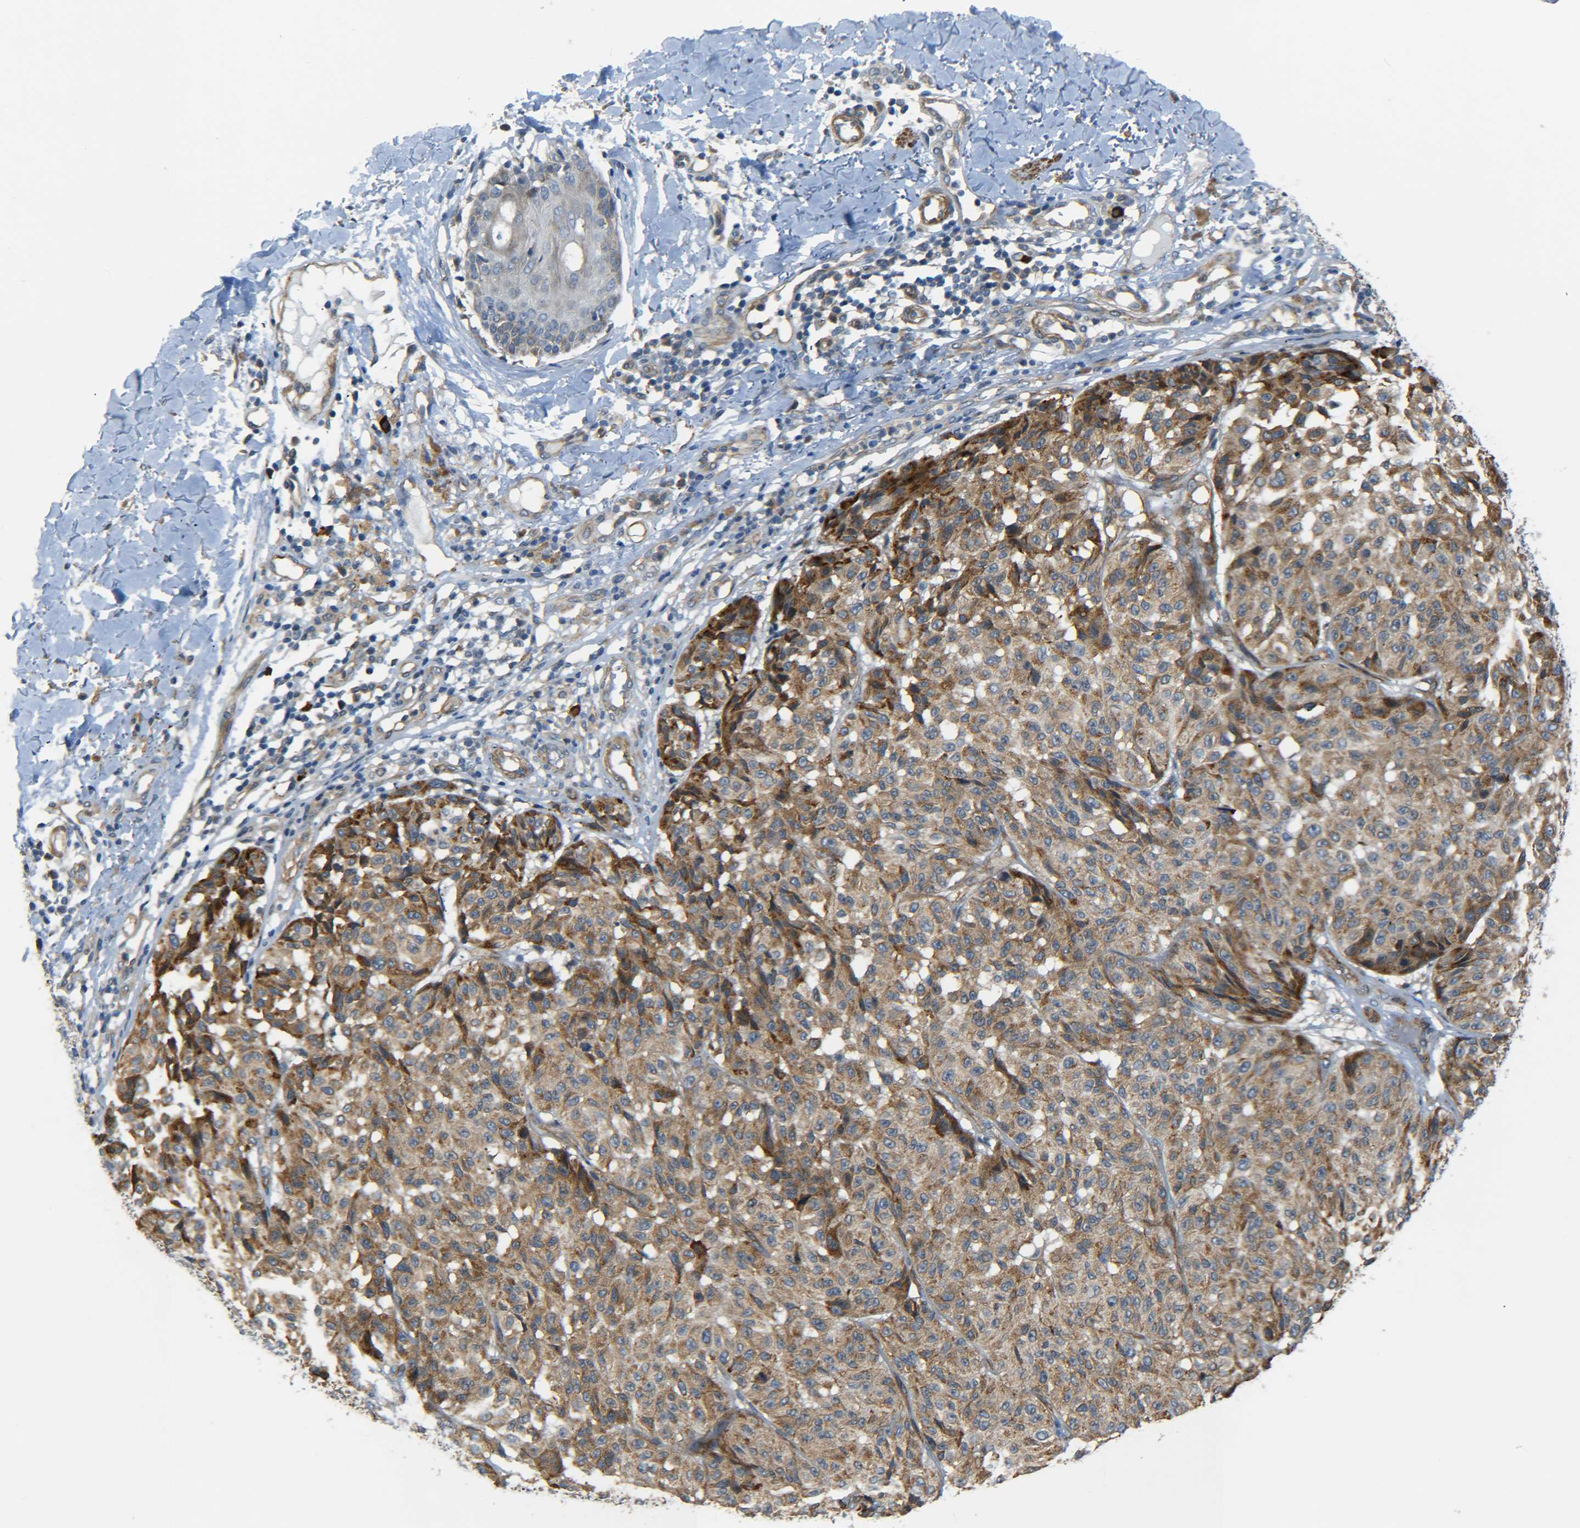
{"staining": {"intensity": "moderate", "quantity": ">75%", "location": "cytoplasmic/membranous"}, "tissue": "melanoma", "cell_type": "Tumor cells", "image_type": "cancer", "snomed": [{"axis": "morphology", "description": "Malignant melanoma, NOS"}, {"axis": "topography", "description": "Skin"}], "caption": "The micrograph exhibits immunohistochemical staining of malignant melanoma. There is moderate cytoplasmic/membranous positivity is seen in approximately >75% of tumor cells.", "gene": "MEIS1", "patient": {"sex": "female", "age": 46}}